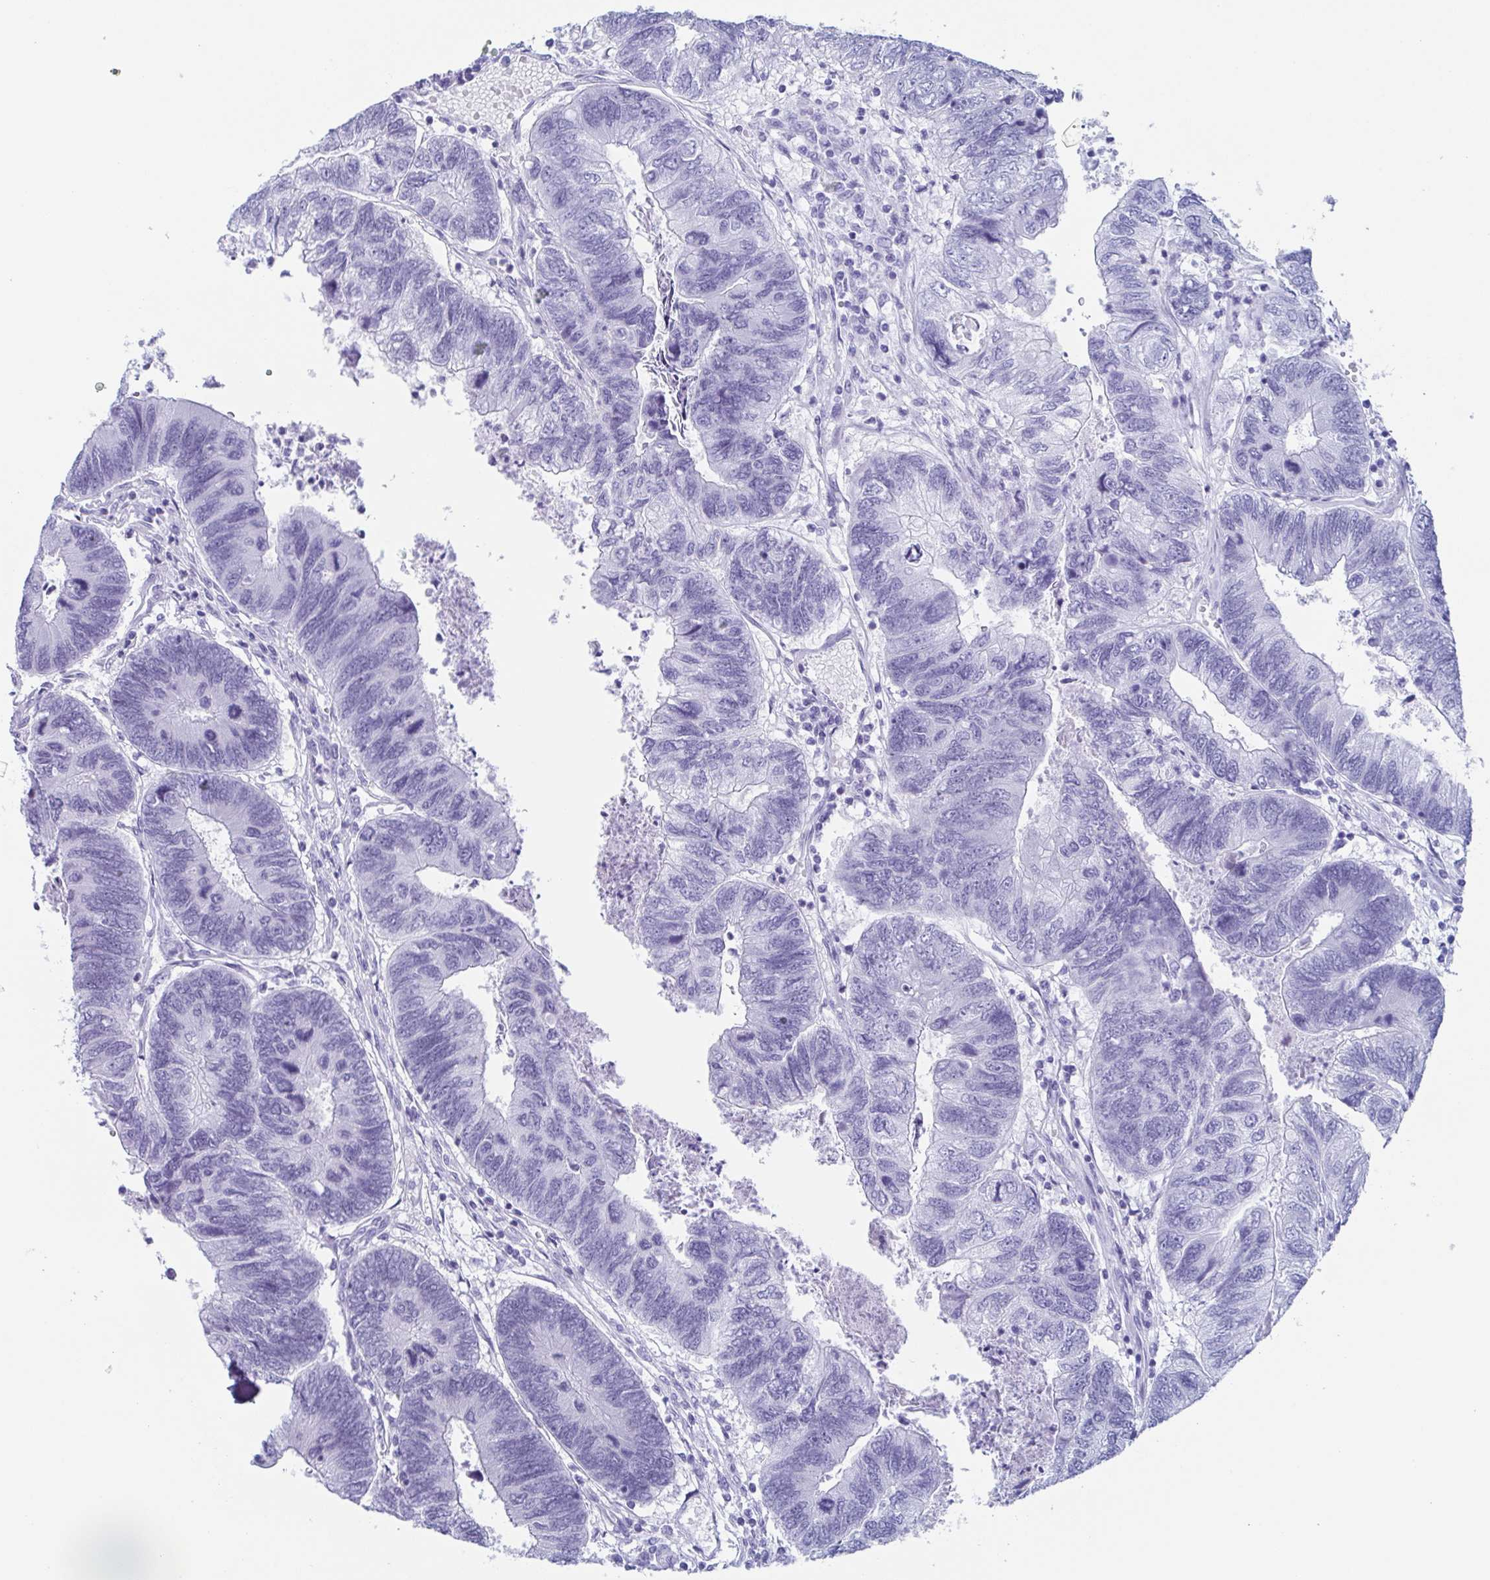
{"staining": {"intensity": "negative", "quantity": "none", "location": "none"}, "tissue": "colorectal cancer", "cell_type": "Tumor cells", "image_type": "cancer", "snomed": [{"axis": "morphology", "description": "Adenocarcinoma, NOS"}, {"axis": "topography", "description": "Colon"}], "caption": "IHC of human adenocarcinoma (colorectal) displays no positivity in tumor cells.", "gene": "LYRM2", "patient": {"sex": "female", "age": 67}}